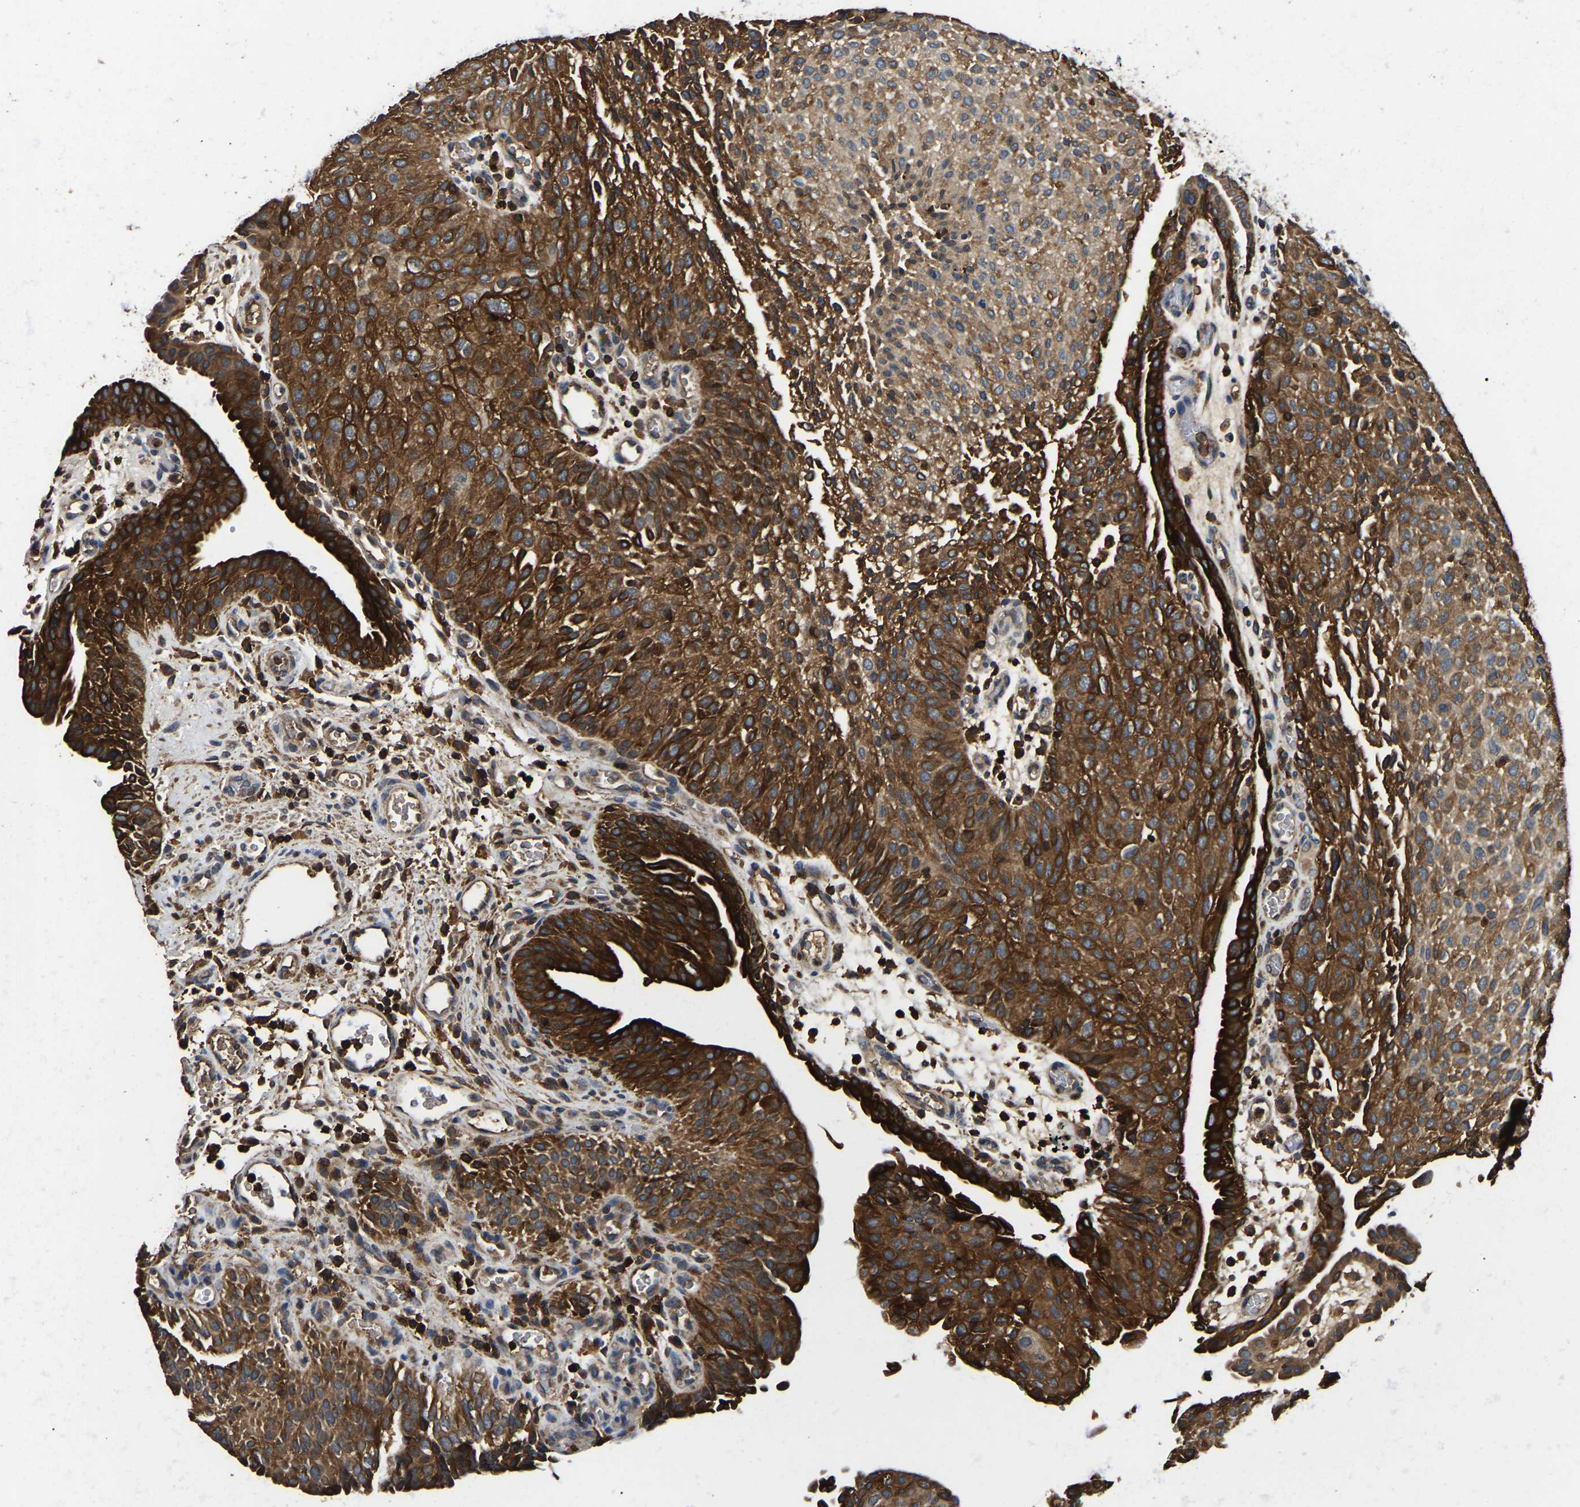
{"staining": {"intensity": "strong", "quantity": ">75%", "location": "cytoplasmic/membranous"}, "tissue": "urothelial cancer", "cell_type": "Tumor cells", "image_type": "cancer", "snomed": [{"axis": "morphology", "description": "Urothelial carcinoma, Low grade"}, {"axis": "morphology", "description": "Urothelial carcinoma, High grade"}, {"axis": "topography", "description": "Urinary bladder"}], "caption": "About >75% of tumor cells in human low-grade urothelial carcinoma display strong cytoplasmic/membranous protein staining as visualized by brown immunohistochemical staining.", "gene": "SMPD2", "patient": {"sex": "male", "age": 35}}